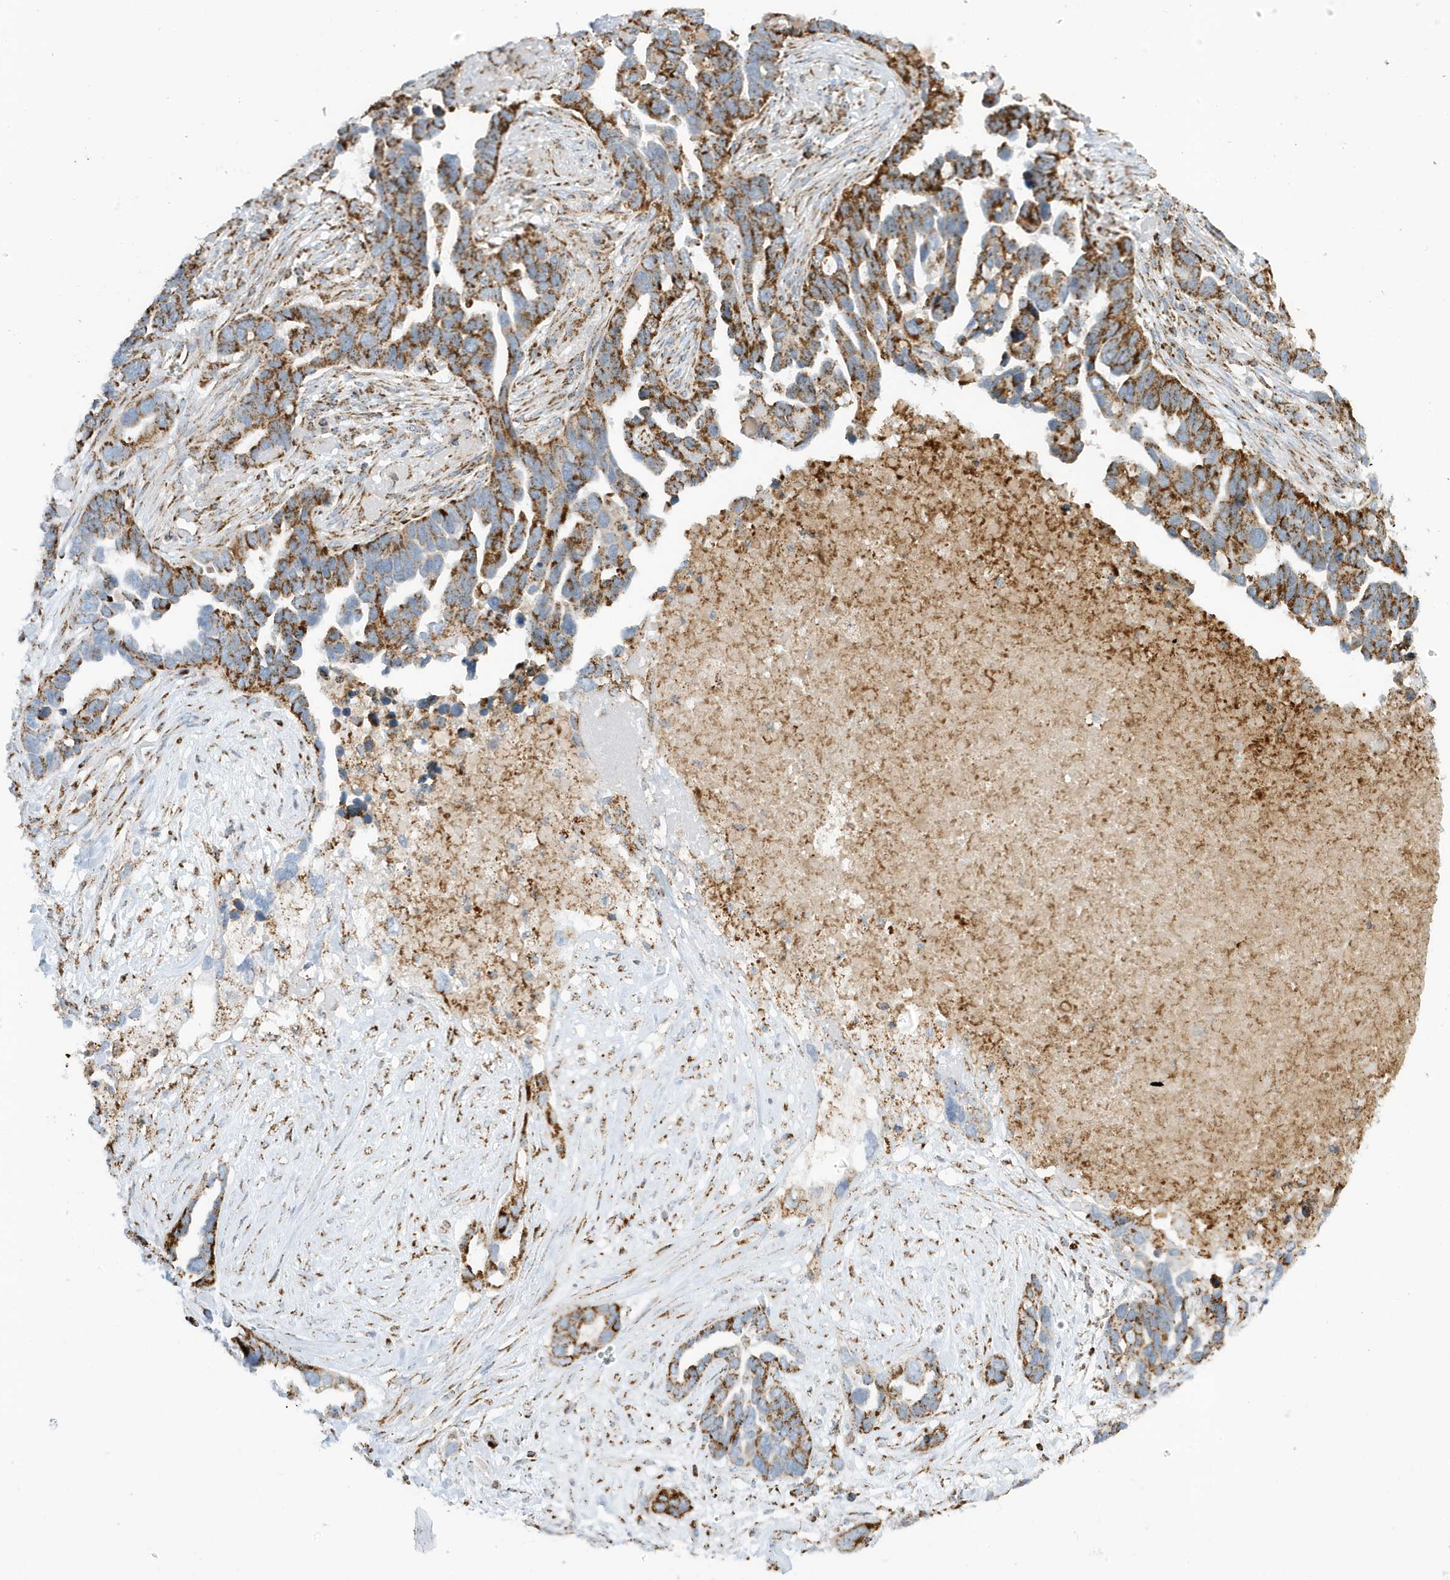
{"staining": {"intensity": "strong", "quantity": ">75%", "location": "cytoplasmic/membranous"}, "tissue": "ovarian cancer", "cell_type": "Tumor cells", "image_type": "cancer", "snomed": [{"axis": "morphology", "description": "Cystadenocarcinoma, serous, NOS"}, {"axis": "topography", "description": "Ovary"}], "caption": "A brown stain highlights strong cytoplasmic/membranous expression of a protein in human ovarian serous cystadenocarcinoma tumor cells. (DAB (3,3'-diaminobenzidine) IHC, brown staining for protein, blue staining for nuclei).", "gene": "ATP5ME", "patient": {"sex": "female", "age": 54}}